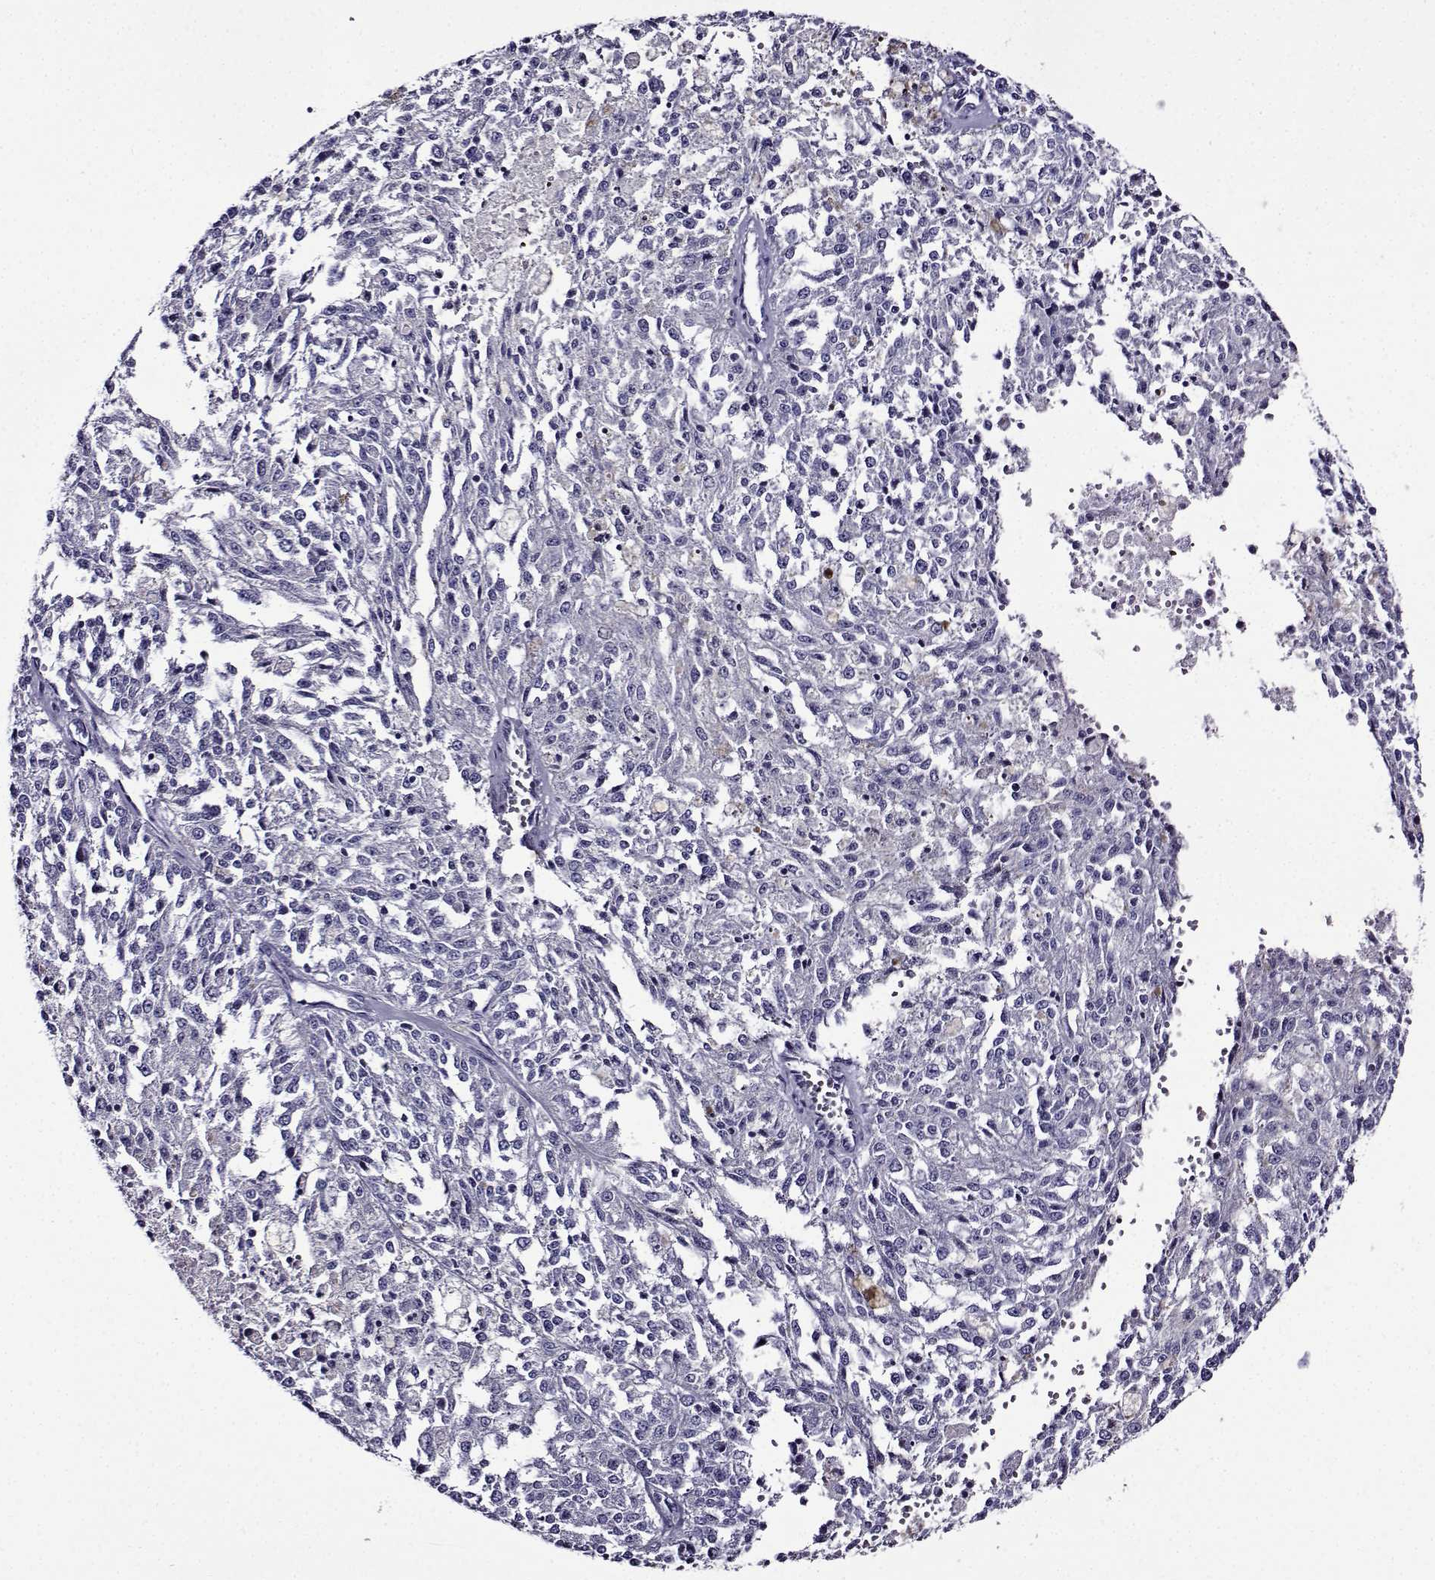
{"staining": {"intensity": "negative", "quantity": "none", "location": "none"}, "tissue": "melanoma", "cell_type": "Tumor cells", "image_type": "cancer", "snomed": [{"axis": "morphology", "description": "Malignant melanoma, Metastatic site"}, {"axis": "topography", "description": "Lymph node"}], "caption": "Immunohistochemistry of malignant melanoma (metastatic site) demonstrates no positivity in tumor cells.", "gene": "TMEM266", "patient": {"sex": "female", "age": 64}}